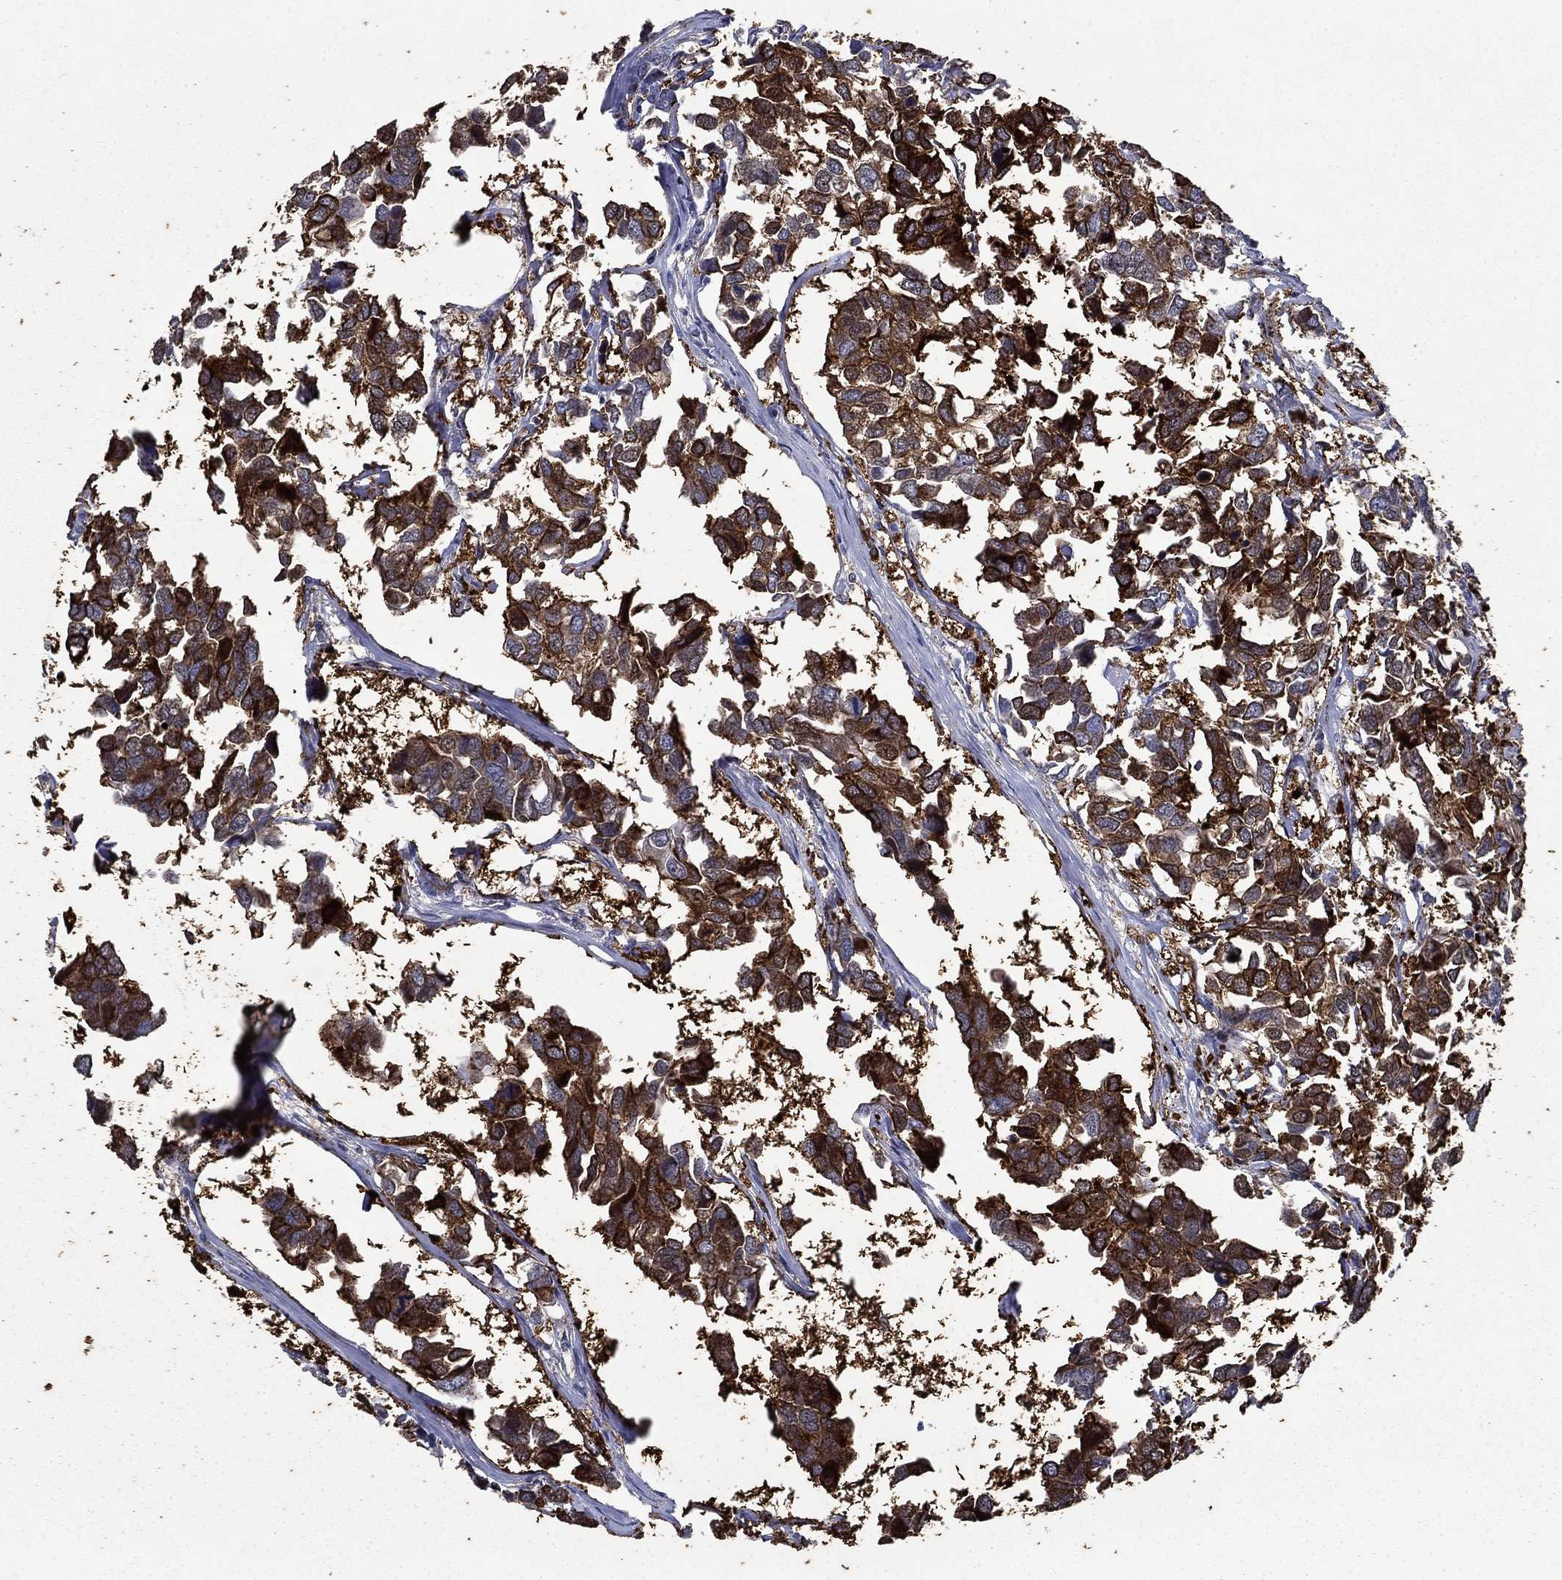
{"staining": {"intensity": "strong", "quantity": ">75%", "location": "cytoplasmic/membranous"}, "tissue": "breast cancer", "cell_type": "Tumor cells", "image_type": "cancer", "snomed": [{"axis": "morphology", "description": "Duct carcinoma"}, {"axis": "topography", "description": "Breast"}], "caption": "Breast cancer (invasive ductal carcinoma) stained with immunohistochemistry (IHC) shows strong cytoplasmic/membranous positivity in about >75% of tumor cells. The staining is performed using DAB brown chromogen to label protein expression. The nuclei are counter-stained blue using hematoxylin.", "gene": "DVL1", "patient": {"sex": "female", "age": 83}}